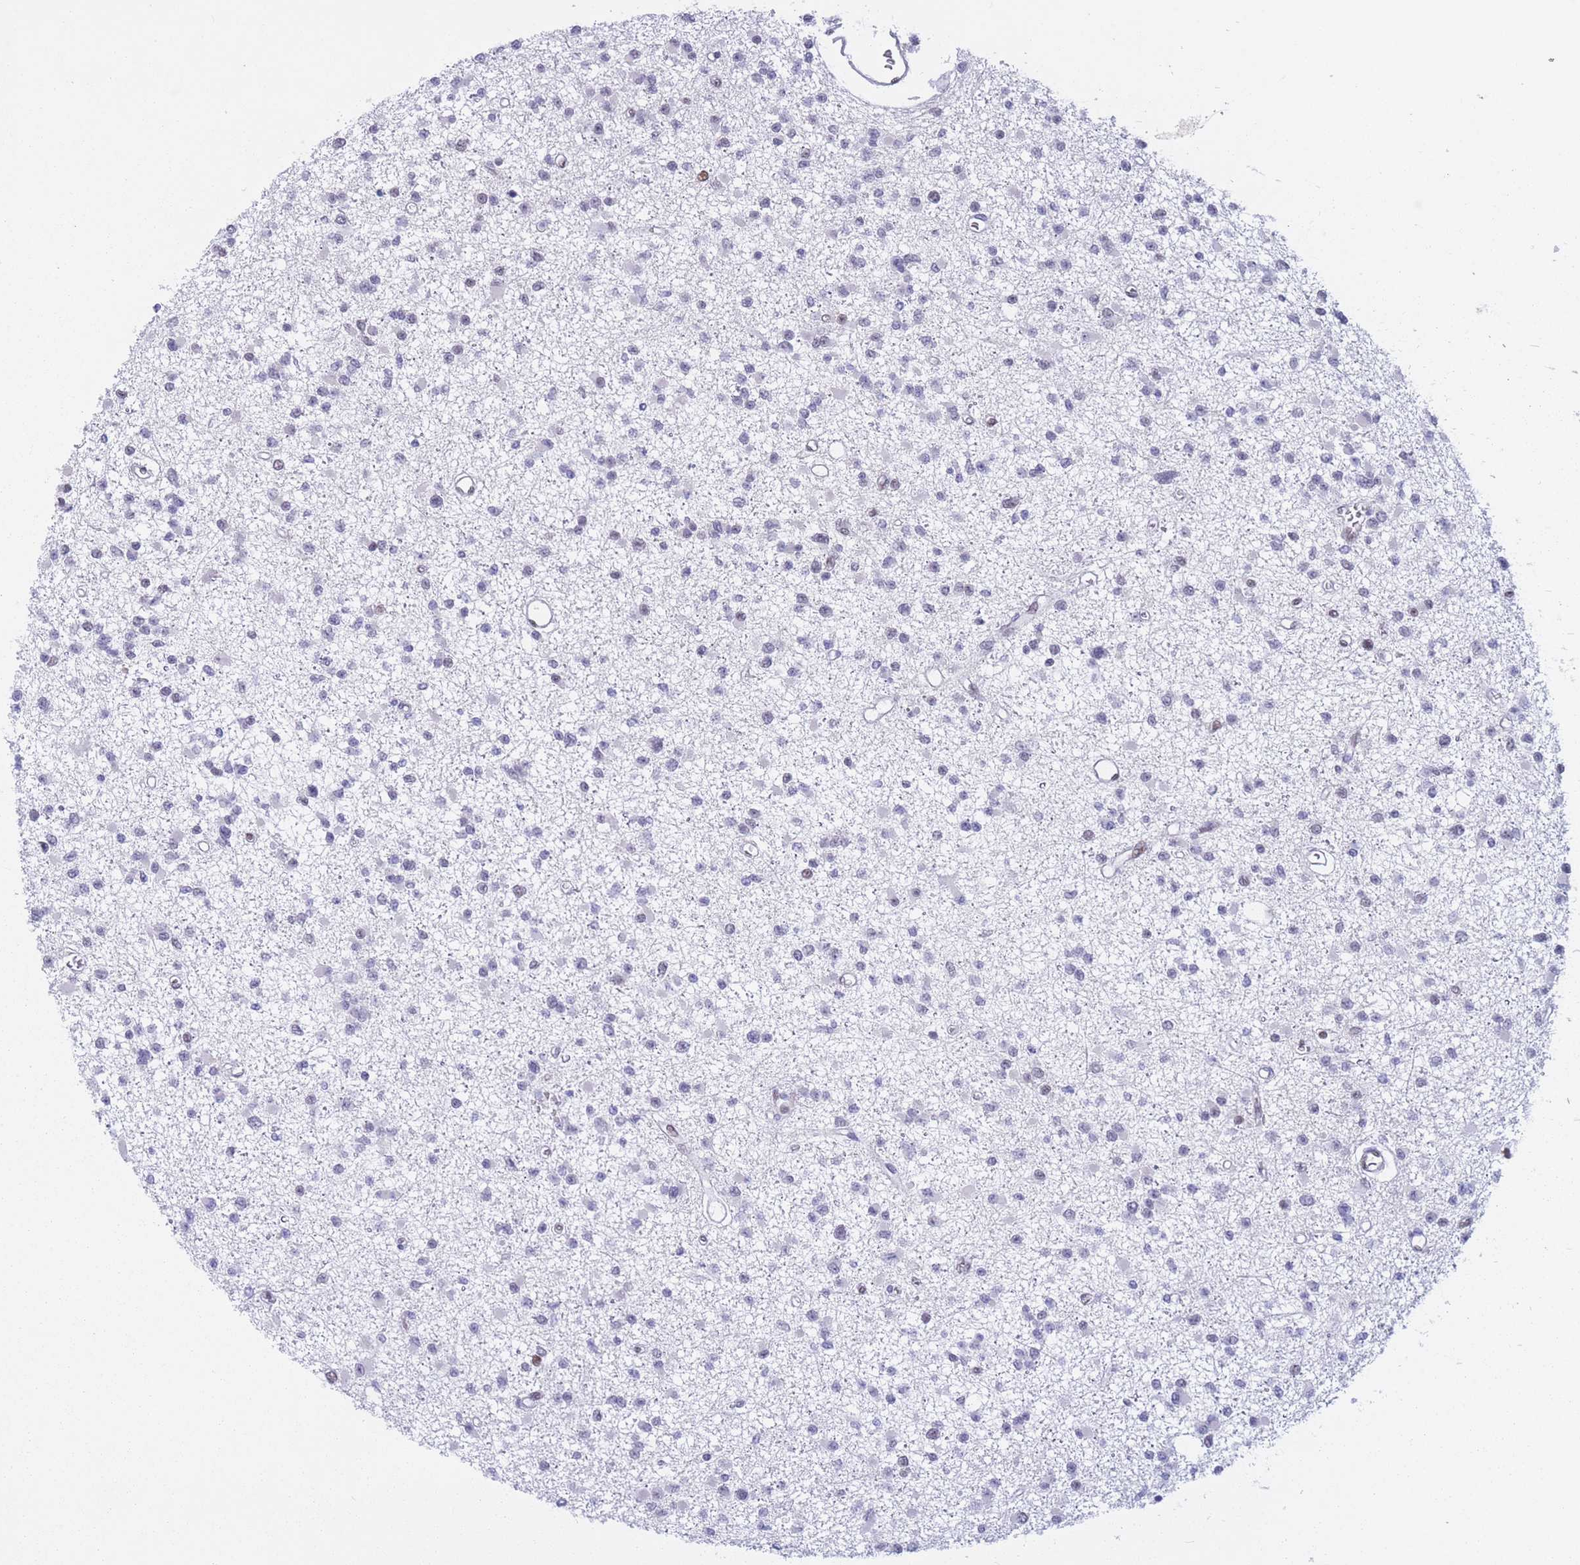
{"staining": {"intensity": "negative", "quantity": "none", "location": "none"}, "tissue": "glioma", "cell_type": "Tumor cells", "image_type": "cancer", "snomed": [{"axis": "morphology", "description": "Glioma, malignant, Low grade"}, {"axis": "topography", "description": "Brain"}], "caption": "The photomicrograph reveals no staining of tumor cells in malignant glioma (low-grade).", "gene": "NASP", "patient": {"sex": "female", "age": 22}}